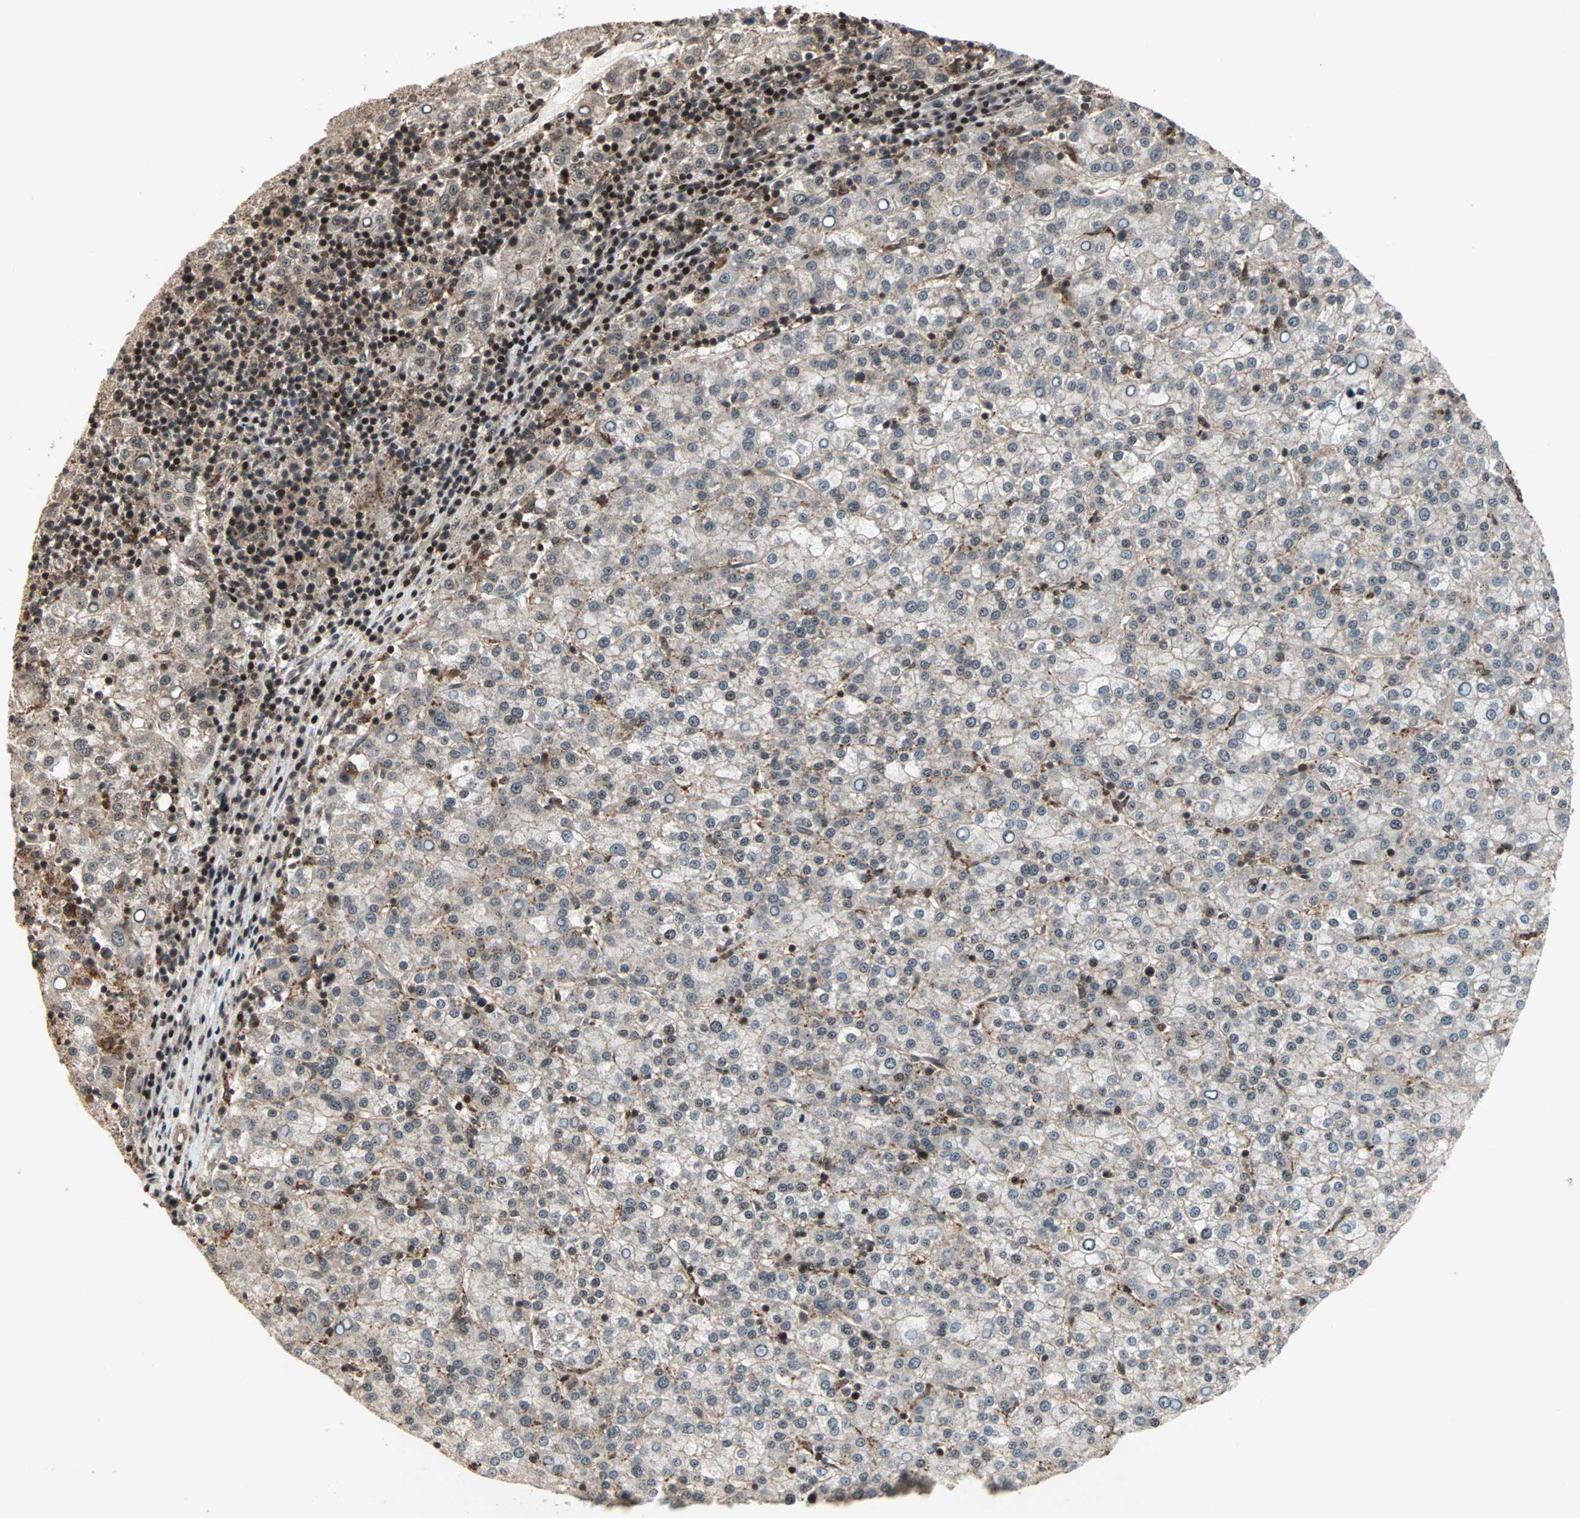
{"staining": {"intensity": "moderate", "quantity": ">75%", "location": "cytoplasmic/membranous,nuclear"}, "tissue": "liver cancer", "cell_type": "Tumor cells", "image_type": "cancer", "snomed": [{"axis": "morphology", "description": "Carcinoma, Hepatocellular, NOS"}, {"axis": "topography", "description": "Liver"}], "caption": "Liver cancer (hepatocellular carcinoma) stained for a protein (brown) demonstrates moderate cytoplasmic/membranous and nuclear positive positivity in about >75% of tumor cells.", "gene": "ZBED9", "patient": {"sex": "female", "age": 58}}